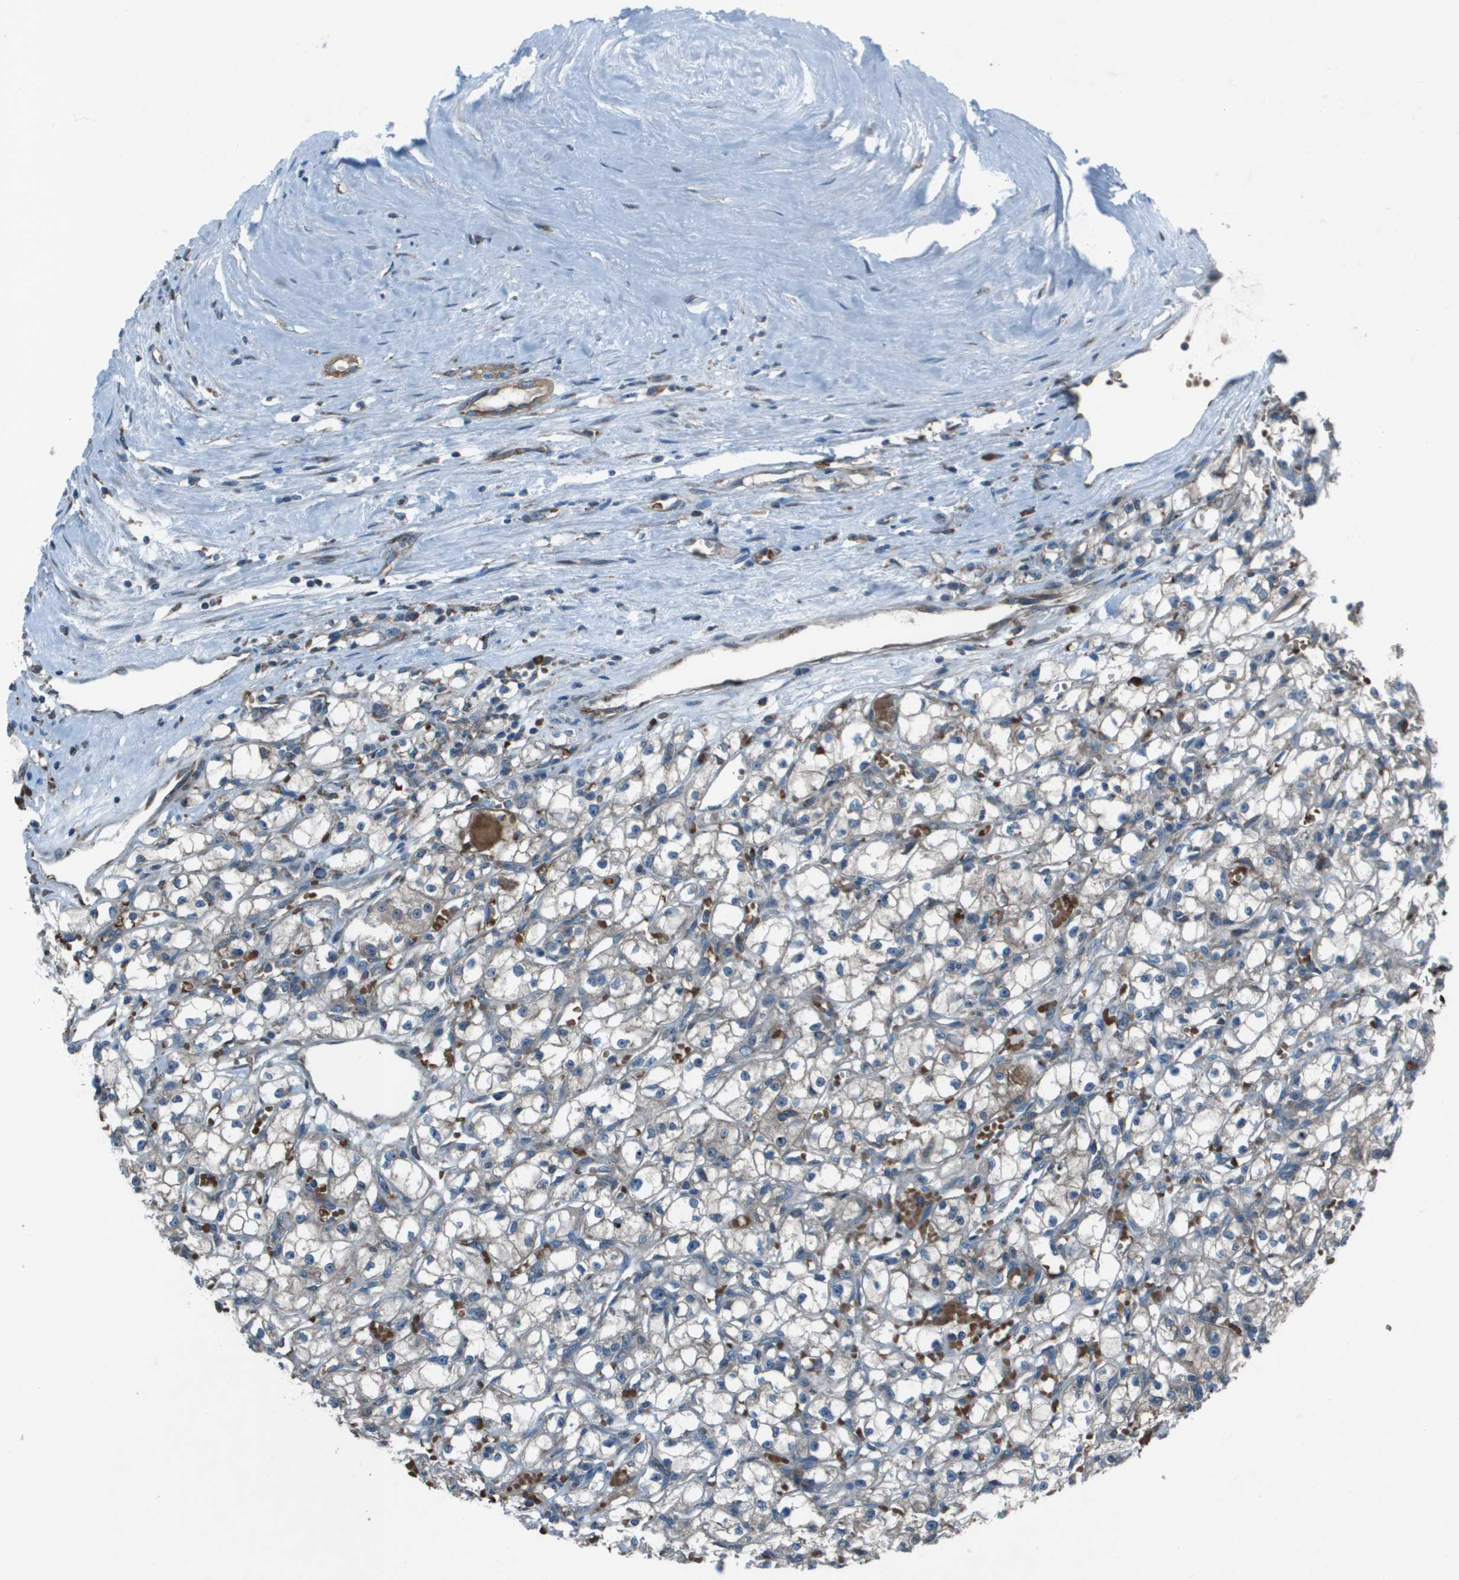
{"staining": {"intensity": "negative", "quantity": "none", "location": "none"}, "tissue": "renal cancer", "cell_type": "Tumor cells", "image_type": "cancer", "snomed": [{"axis": "morphology", "description": "Adenocarcinoma, NOS"}, {"axis": "topography", "description": "Kidney"}], "caption": "There is no significant positivity in tumor cells of renal cancer (adenocarcinoma). (Brightfield microscopy of DAB immunohistochemistry at high magnification).", "gene": "UTS2", "patient": {"sex": "male", "age": 56}}